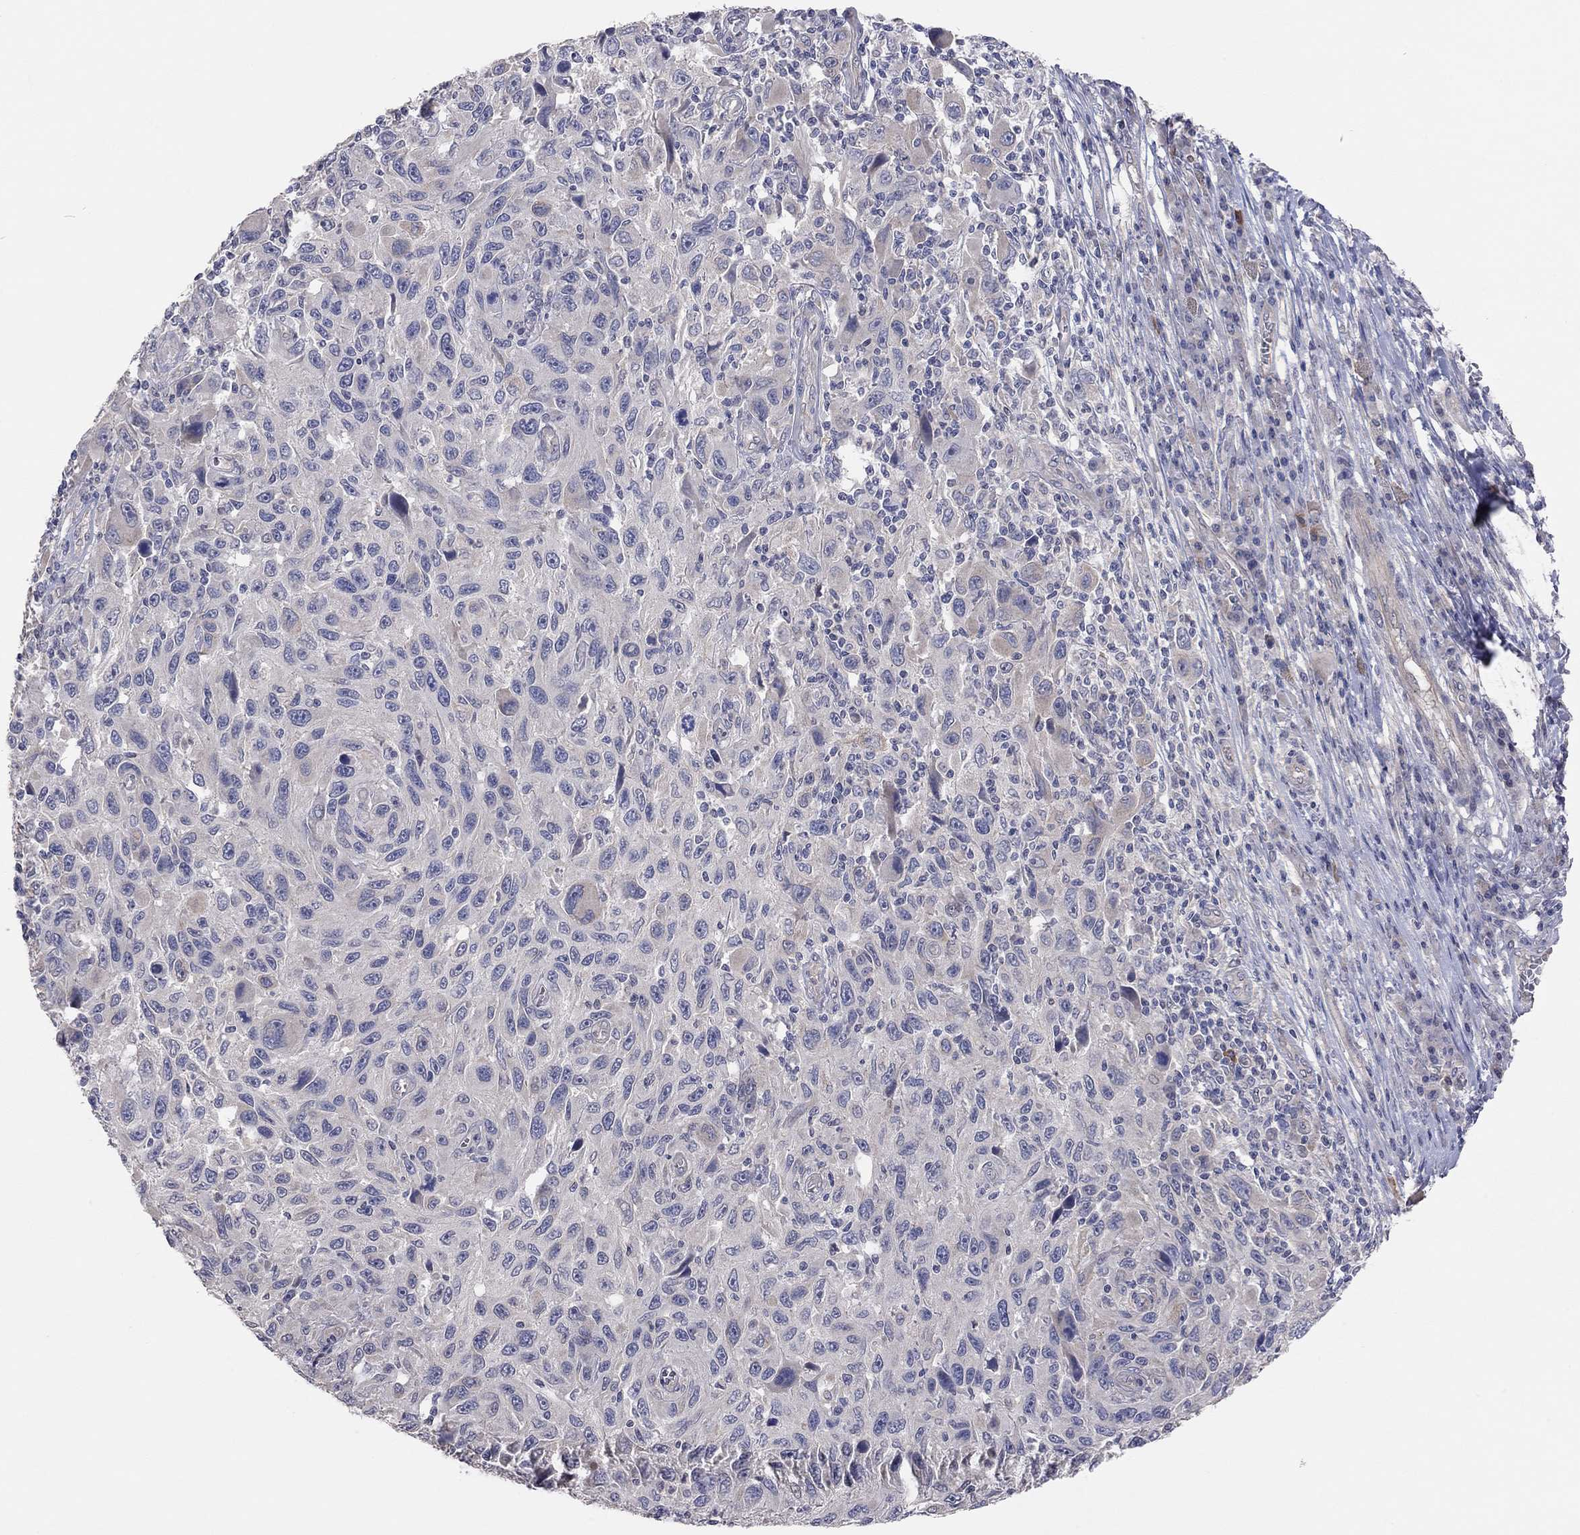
{"staining": {"intensity": "weak", "quantity": "<25%", "location": "cytoplasmic/membranous"}, "tissue": "melanoma", "cell_type": "Tumor cells", "image_type": "cancer", "snomed": [{"axis": "morphology", "description": "Malignant melanoma, NOS"}, {"axis": "topography", "description": "Skin"}], "caption": "Immunohistochemical staining of human malignant melanoma reveals no significant staining in tumor cells.", "gene": "KCNB1", "patient": {"sex": "male", "age": 53}}